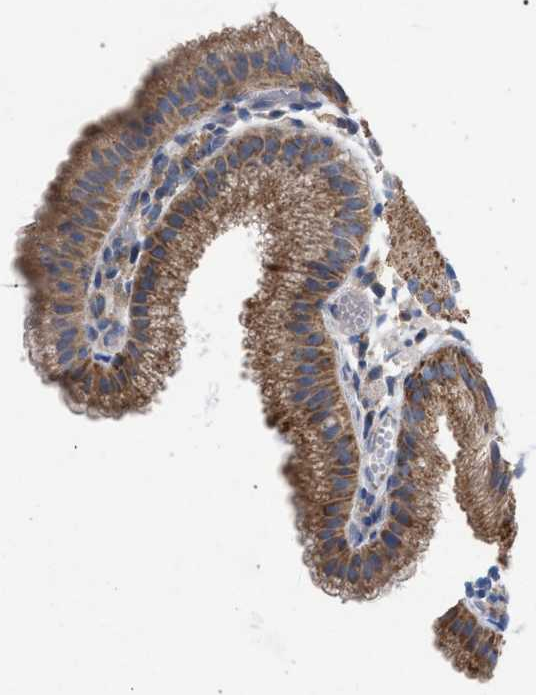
{"staining": {"intensity": "moderate", "quantity": ">75%", "location": "cytoplasmic/membranous"}, "tissue": "gallbladder", "cell_type": "Glandular cells", "image_type": "normal", "snomed": [{"axis": "morphology", "description": "Normal tissue, NOS"}, {"axis": "topography", "description": "Gallbladder"}], "caption": "Gallbladder stained for a protein shows moderate cytoplasmic/membranous positivity in glandular cells. The protein is shown in brown color, while the nuclei are stained blue.", "gene": "VPS13A", "patient": {"sex": "female", "age": 26}}